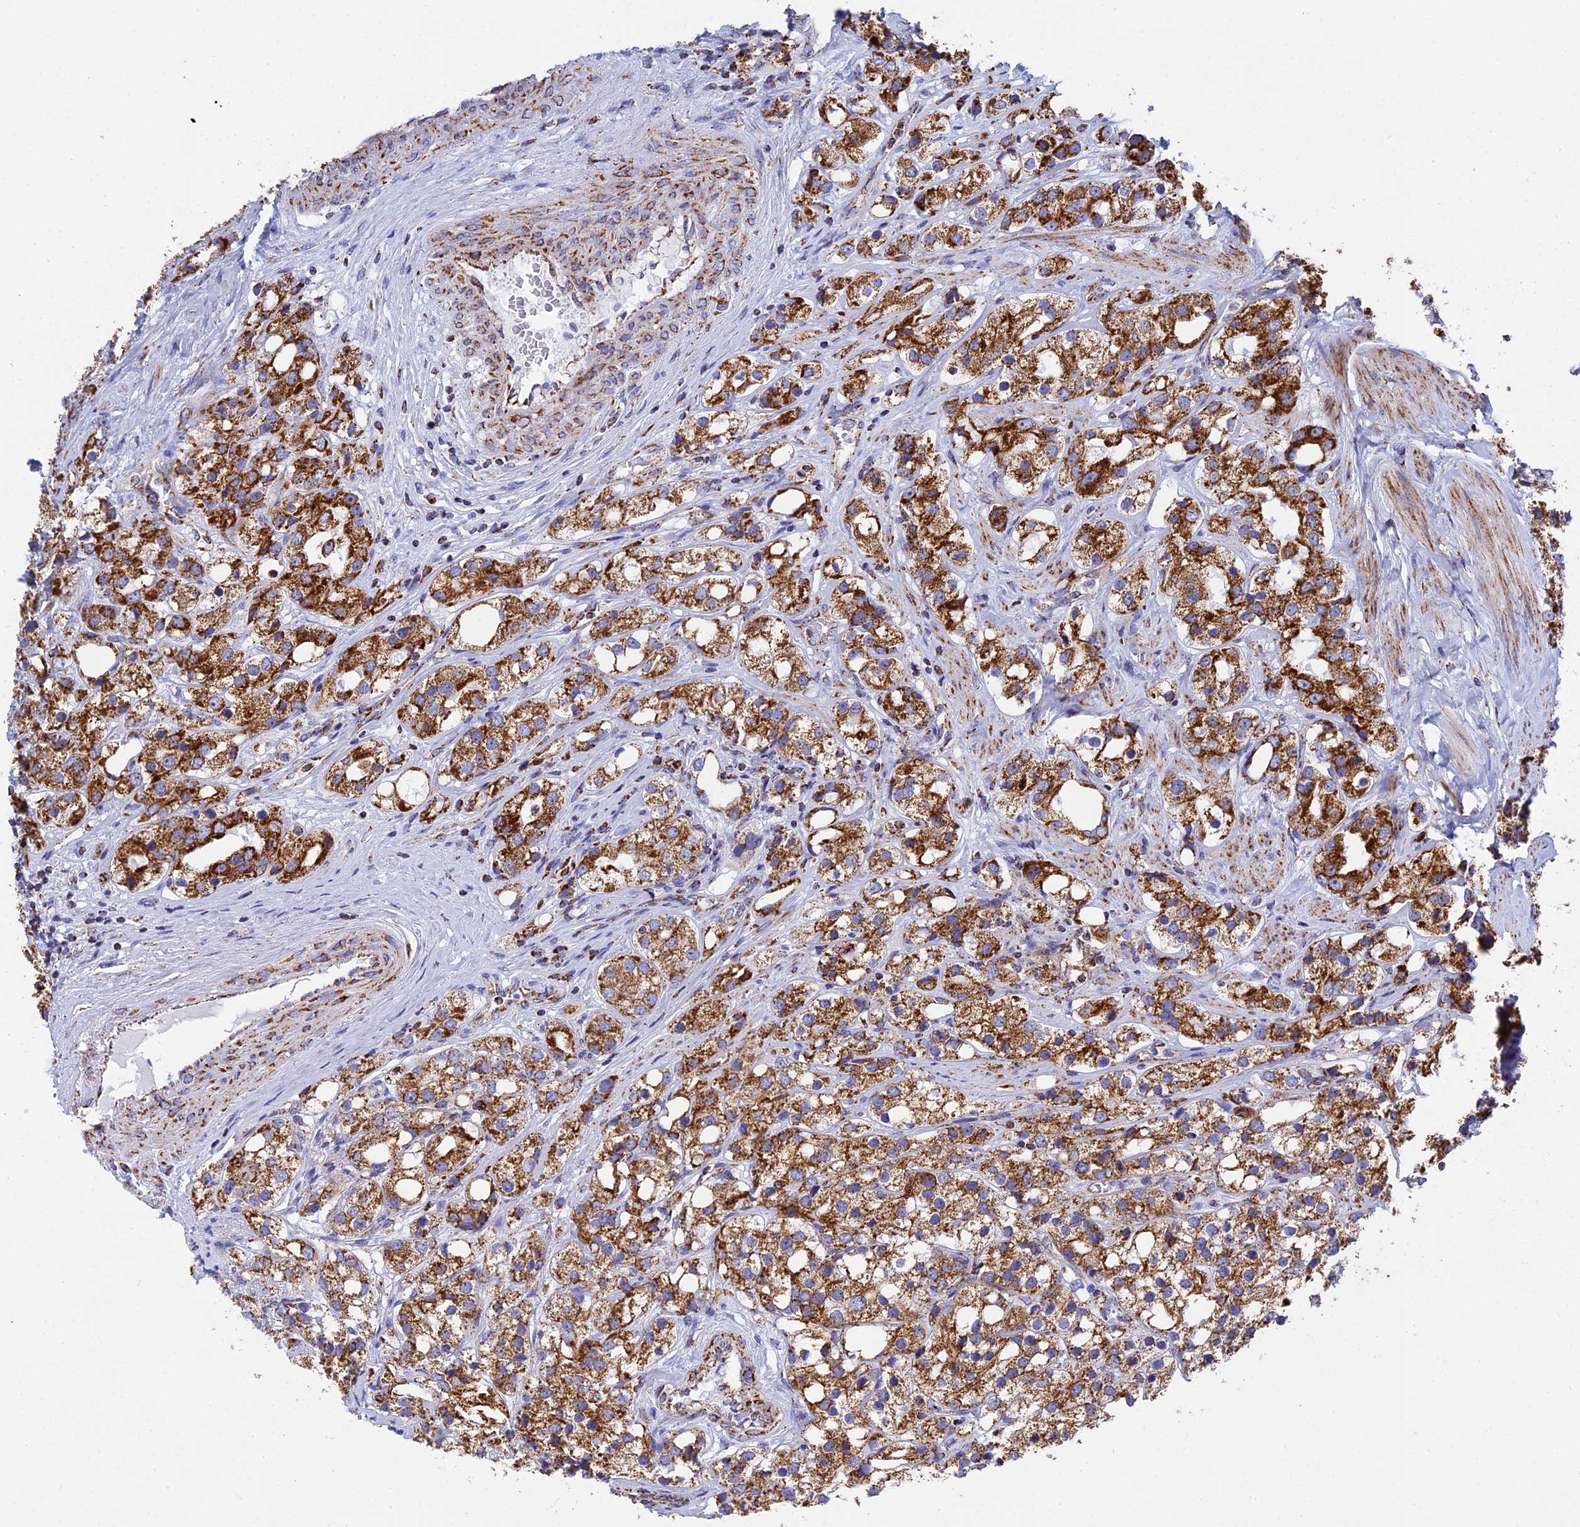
{"staining": {"intensity": "strong", "quantity": ">75%", "location": "cytoplasmic/membranous"}, "tissue": "prostate cancer", "cell_type": "Tumor cells", "image_type": "cancer", "snomed": [{"axis": "morphology", "description": "Adenocarcinoma, NOS"}, {"axis": "topography", "description": "Prostate"}], "caption": "DAB (3,3'-diaminobenzidine) immunohistochemical staining of prostate cancer (adenocarcinoma) shows strong cytoplasmic/membranous protein positivity in approximately >75% of tumor cells. The staining is performed using DAB brown chromogen to label protein expression. The nuclei are counter-stained blue using hematoxylin.", "gene": "NDUFA5", "patient": {"sex": "male", "age": 79}}